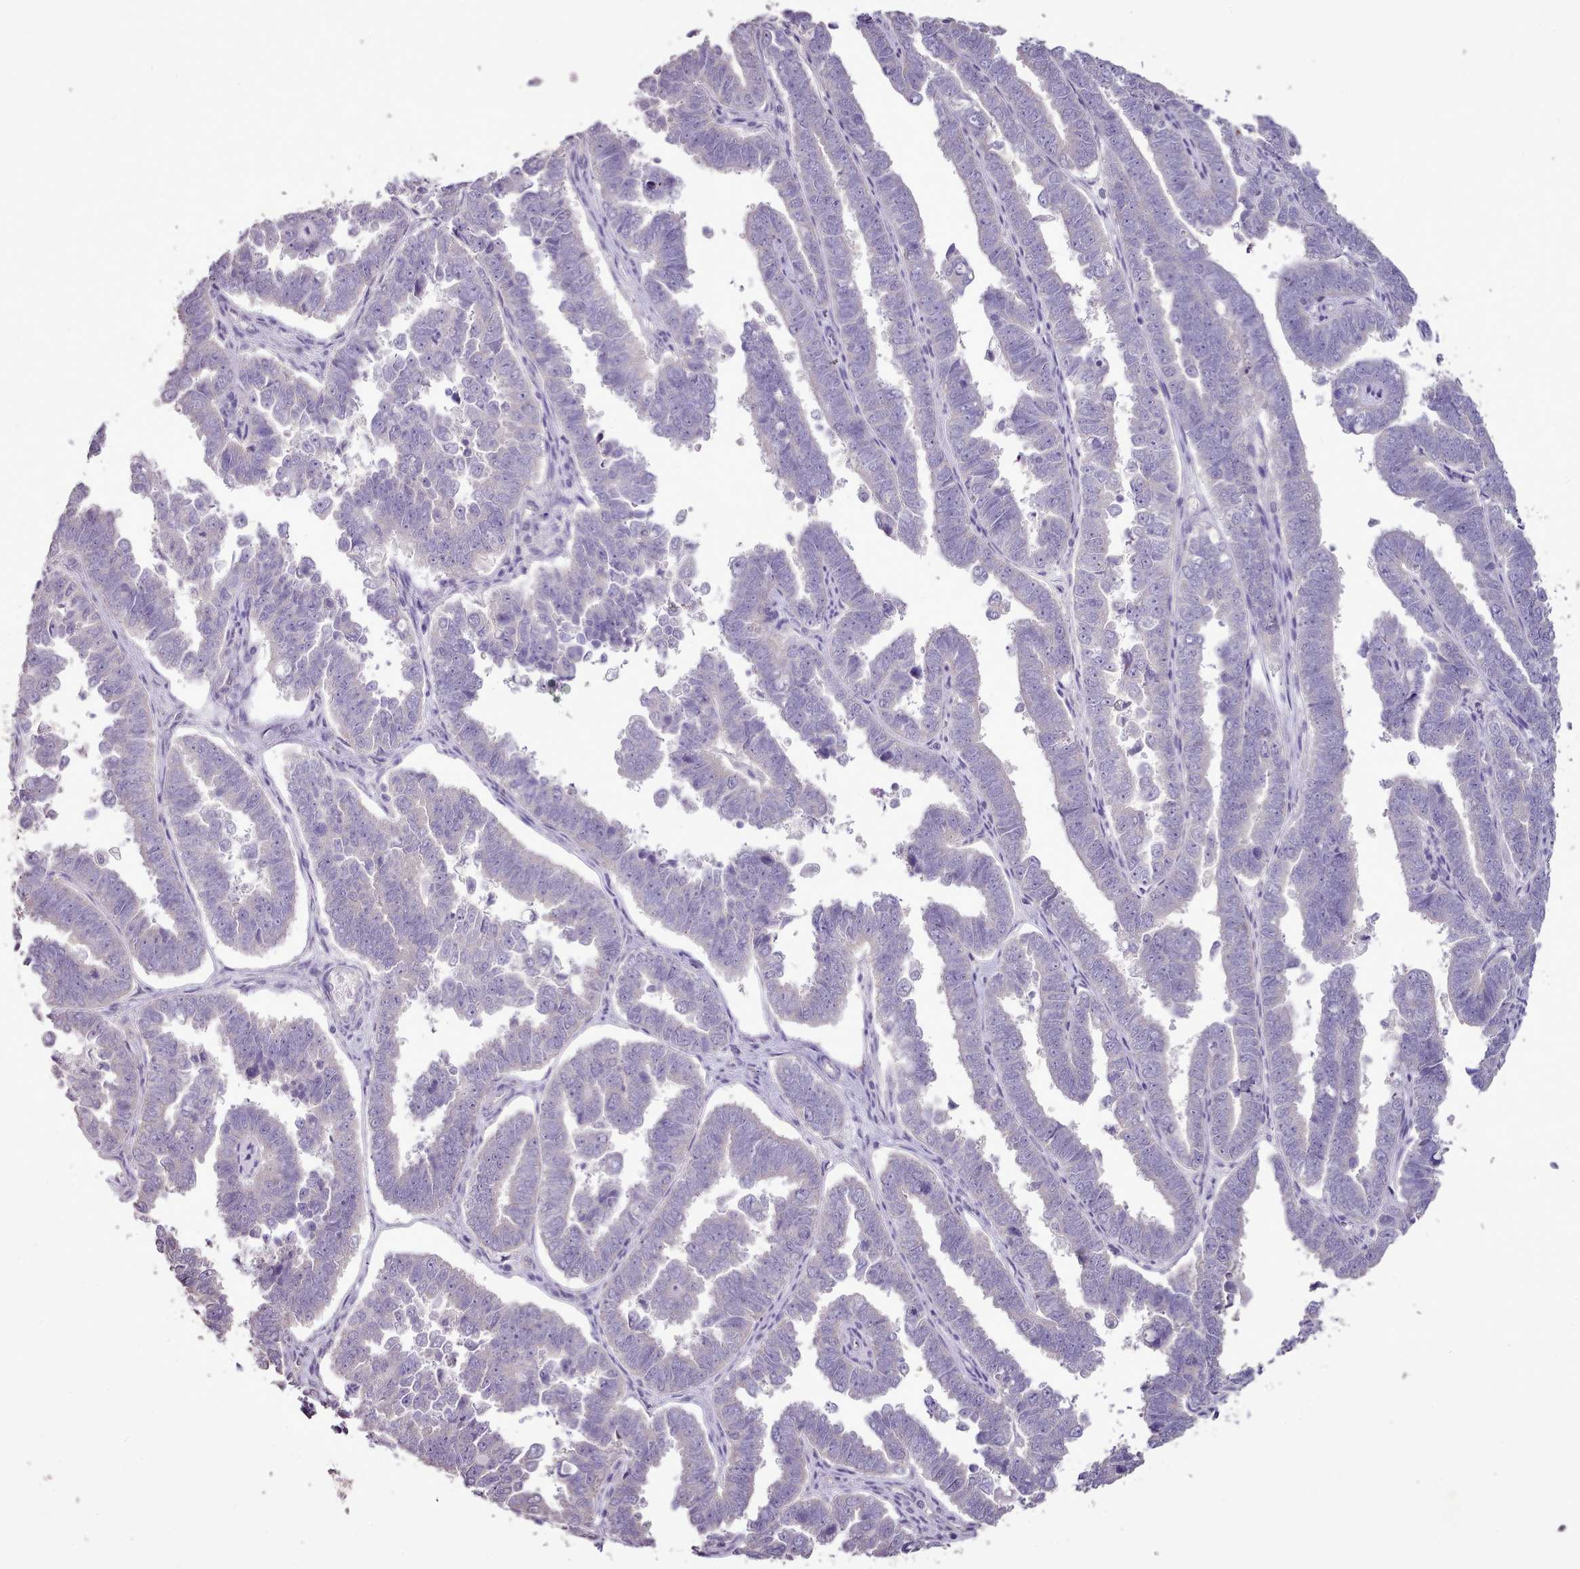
{"staining": {"intensity": "negative", "quantity": "none", "location": "none"}, "tissue": "endometrial cancer", "cell_type": "Tumor cells", "image_type": "cancer", "snomed": [{"axis": "morphology", "description": "Adenocarcinoma, NOS"}, {"axis": "topography", "description": "Endometrium"}], "caption": "An immunohistochemistry micrograph of endometrial adenocarcinoma is shown. There is no staining in tumor cells of endometrial adenocarcinoma. The staining was performed using DAB to visualize the protein expression in brown, while the nuclei were stained in blue with hematoxylin (Magnification: 20x).", "gene": "BLOC1S2", "patient": {"sex": "female", "age": 75}}